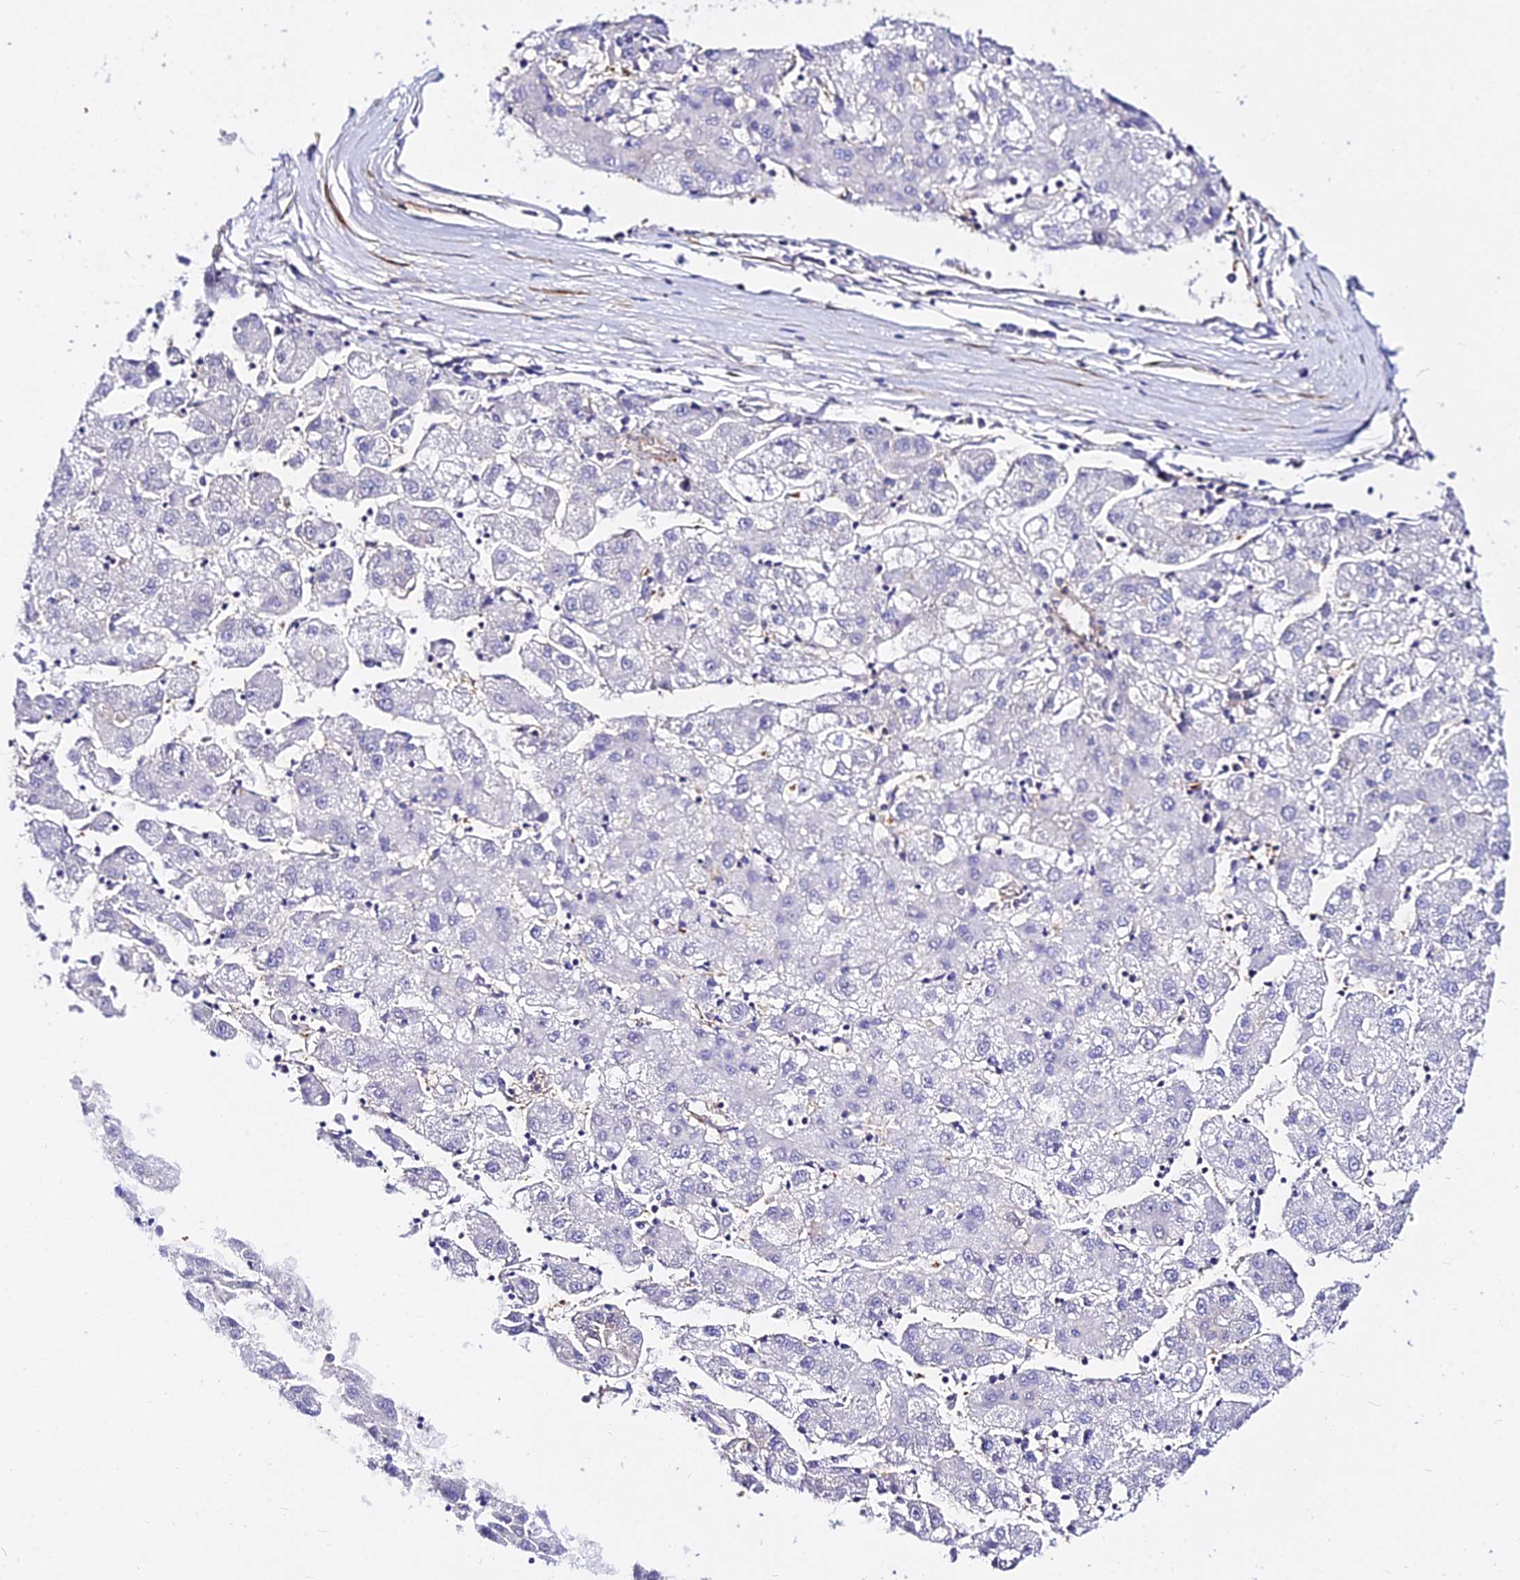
{"staining": {"intensity": "negative", "quantity": "none", "location": "none"}, "tissue": "liver cancer", "cell_type": "Tumor cells", "image_type": "cancer", "snomed": [{"axis": "morphology", "description": "Carcinoma, Hepatocellular, NOS"}, {"axis": "topography", "description": "Liver"}], "caption": "The IHC photomicrograph has no significant staining in tumor cells of liver hepatocellular carcinoma tissue. (Immunohistochemistry, brightfield microscopy, high magnification).", "gene": "CSRP1", "patient": {"sex": "male", "age": 72}}